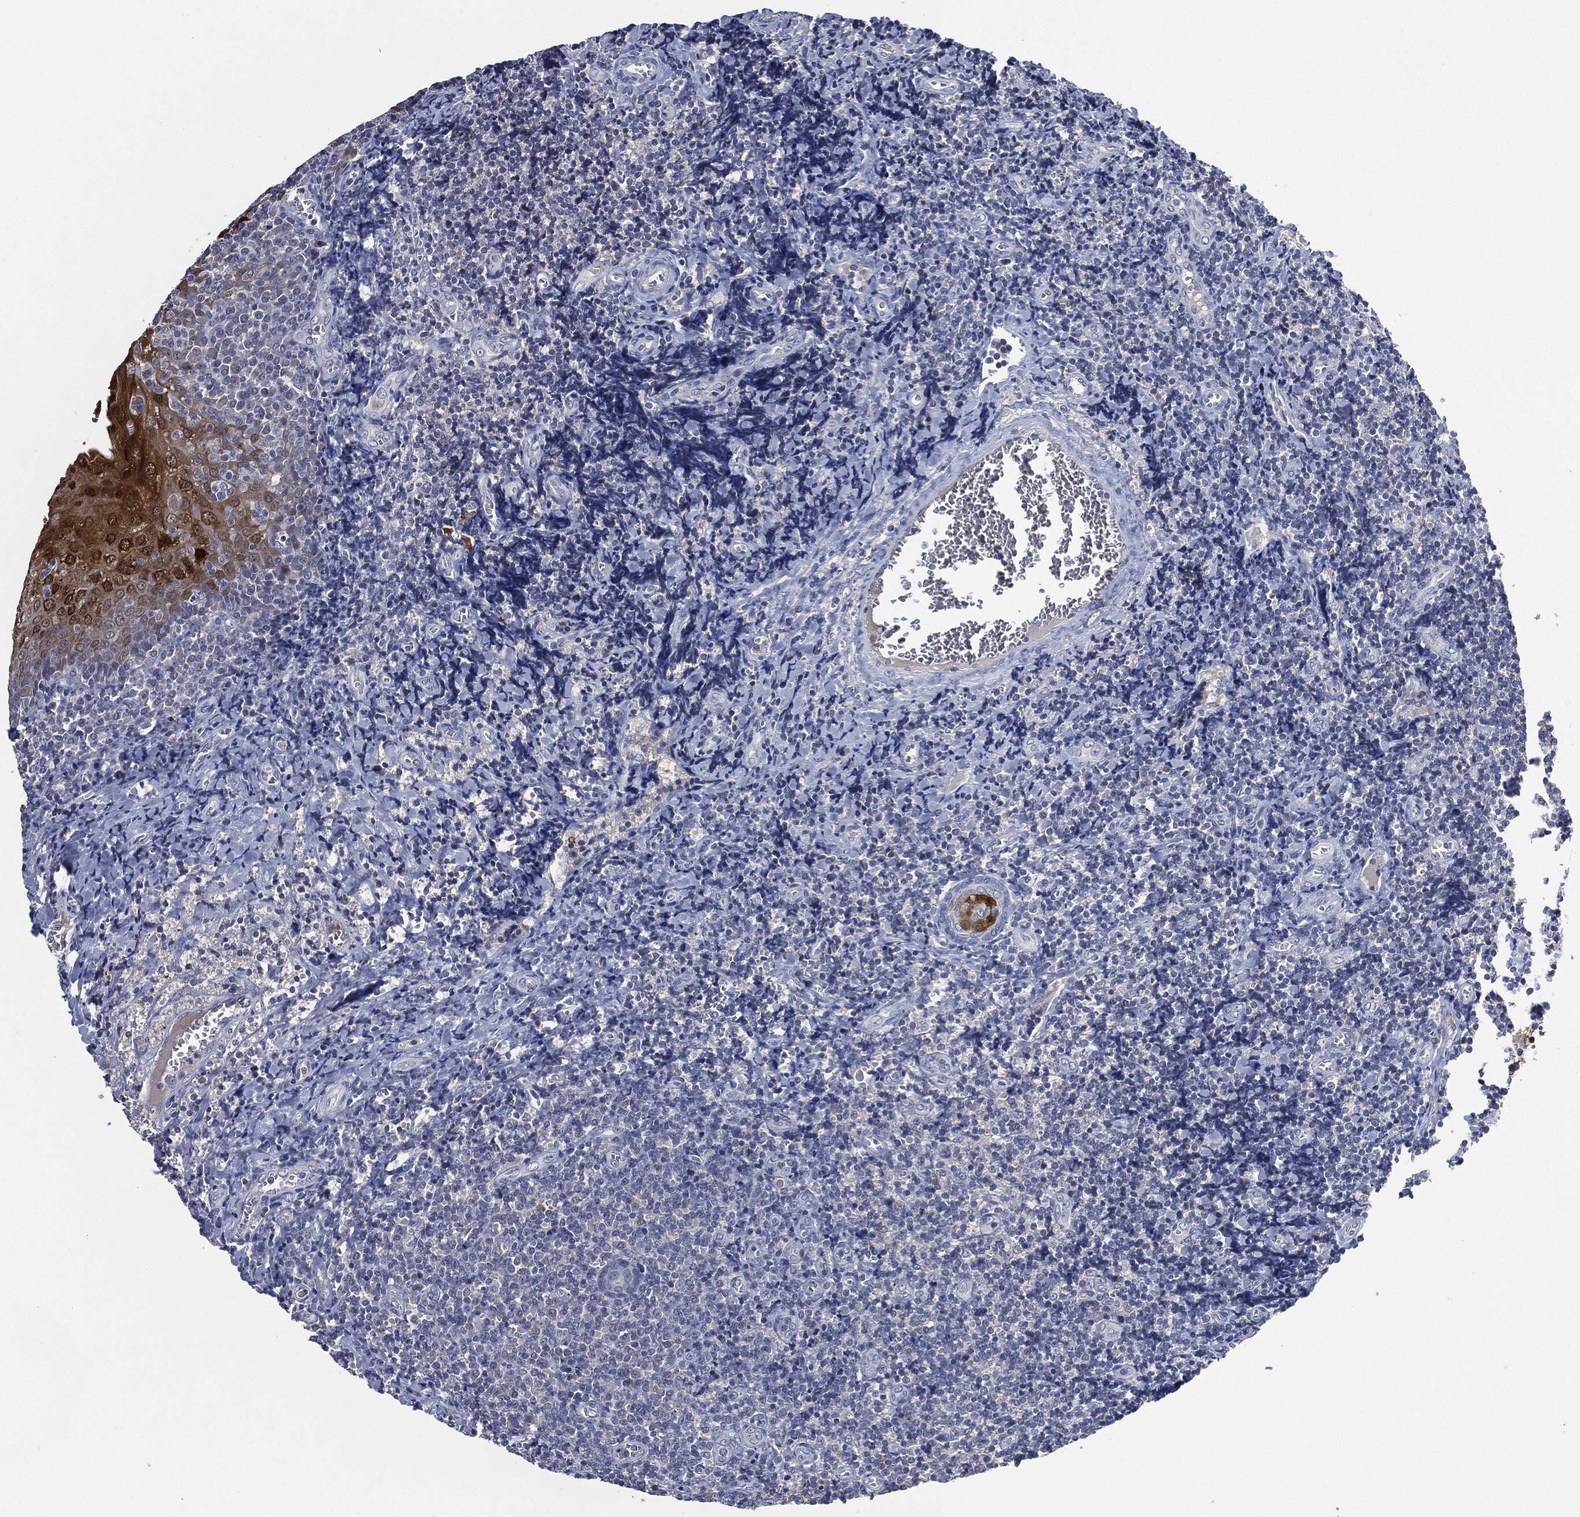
{"staining": {"intensity": "negative", "quantity": "none", "location": "none"}, "tissue": "tonsil", "cell_type": "Germinal center cells", "image_type": "normal", "snomed": [{"axis": "morphology", "description": "Normal tissue, NOS"}, {"axis": "morphology", "description": "Inflammation, NOS"}, {"axis": "topography", "description": "Tonsil"}], "caption": "Immunohistochemical staining of normal tonsil demonstrates no significant staining in germinal center cells.", "gene": "IL1RN", "patient": {"sex": "female", "age": 31}}